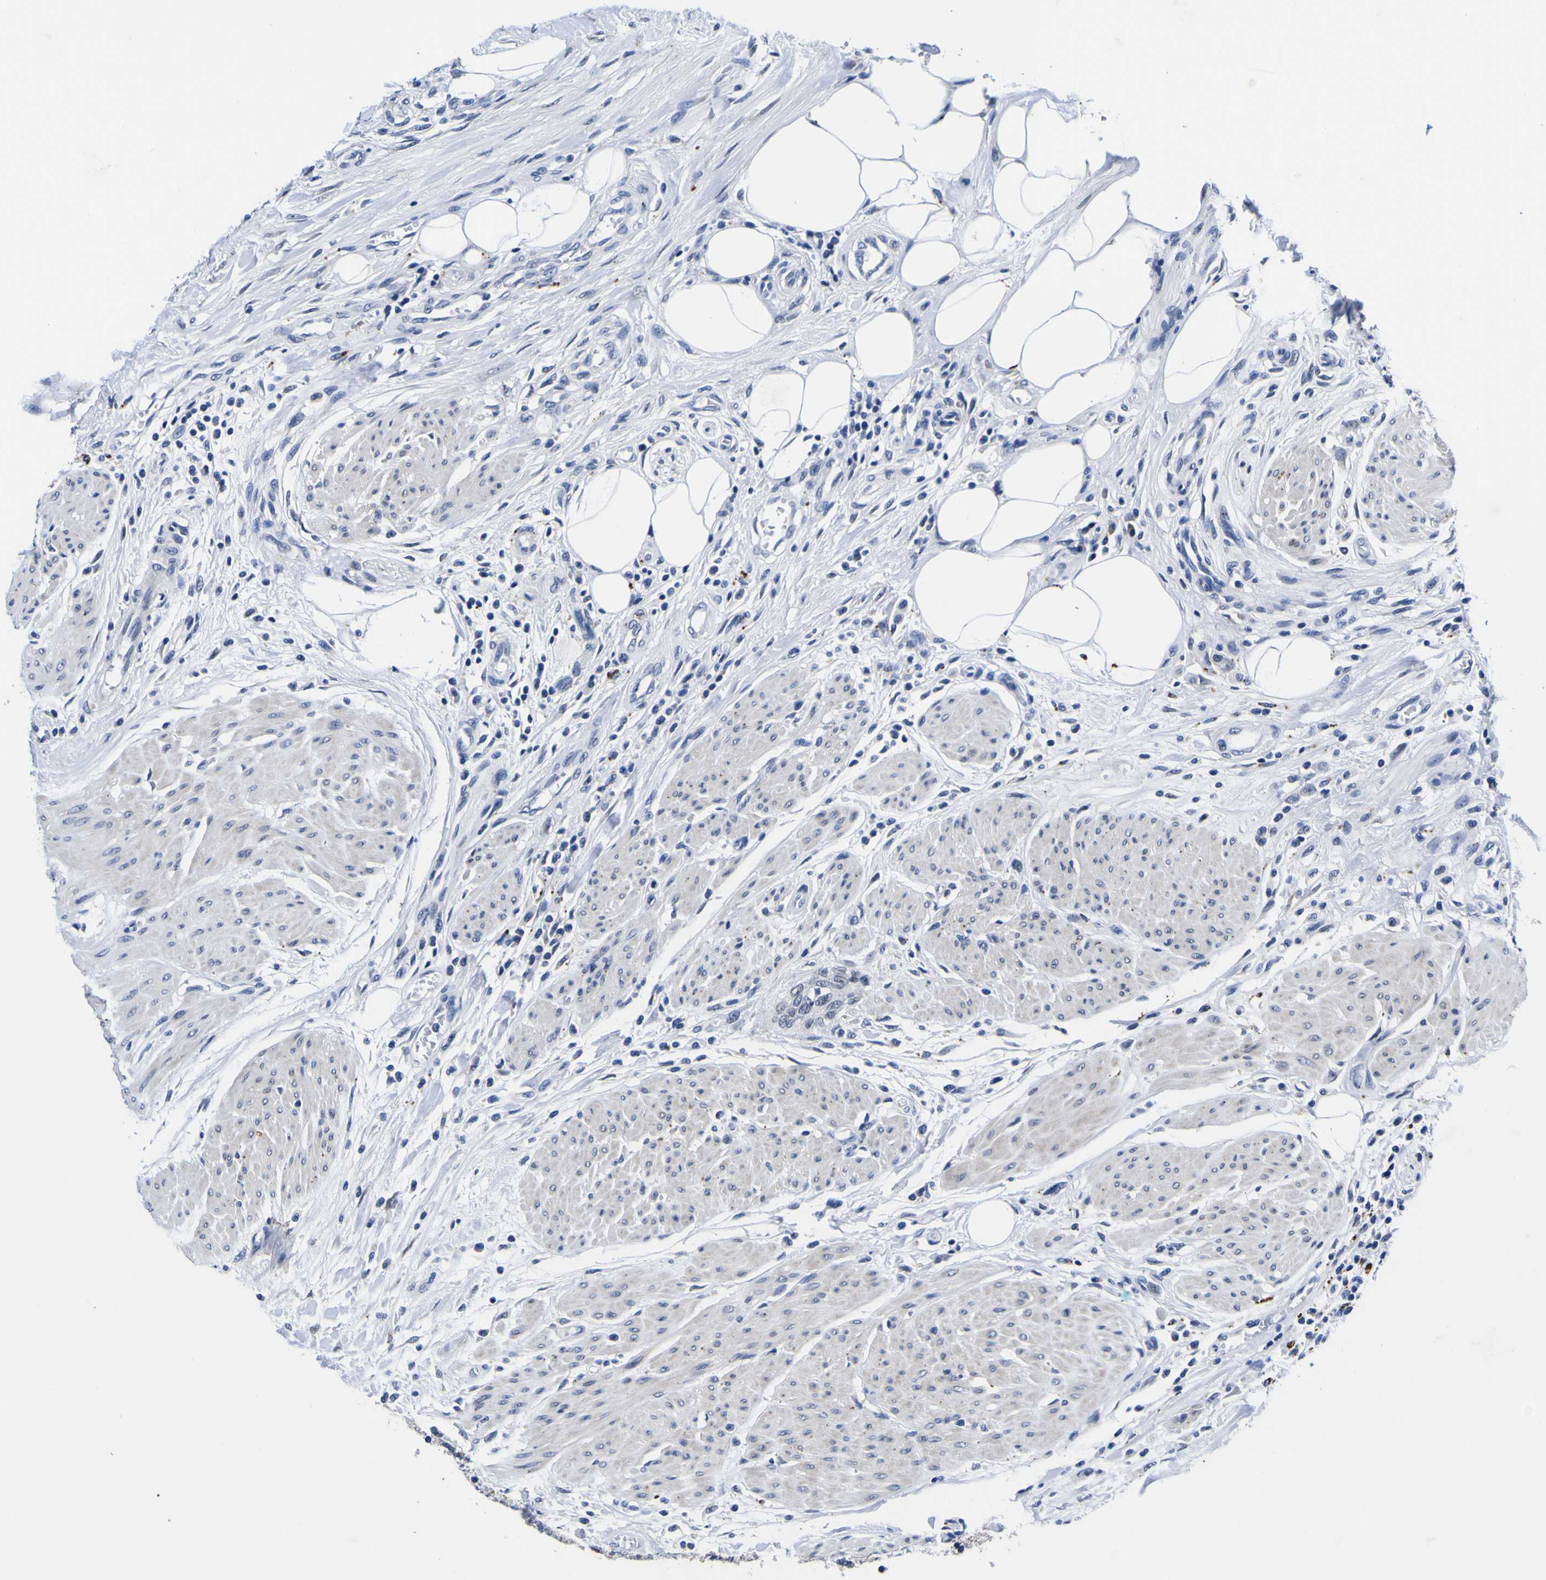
{"staining": {"intensity": "negative", "quantity": "none", "location": "none"}, "tissue": "urothelial cancer", "cell_type": "Tumor cells", "image_type": "cancer", "snomed": [{"axis": "morphology", "description": "Urothelial carcinoma, High grade"}, {"axis": "topography", "description": "Urinary bladder"}], "caption": "DAB immunohistochemical staining of human urothelial cancer reveals no significant staining in tumor cells.", "gene": "IGFLR1", "patient": {"sex": "male", "age": 35}}